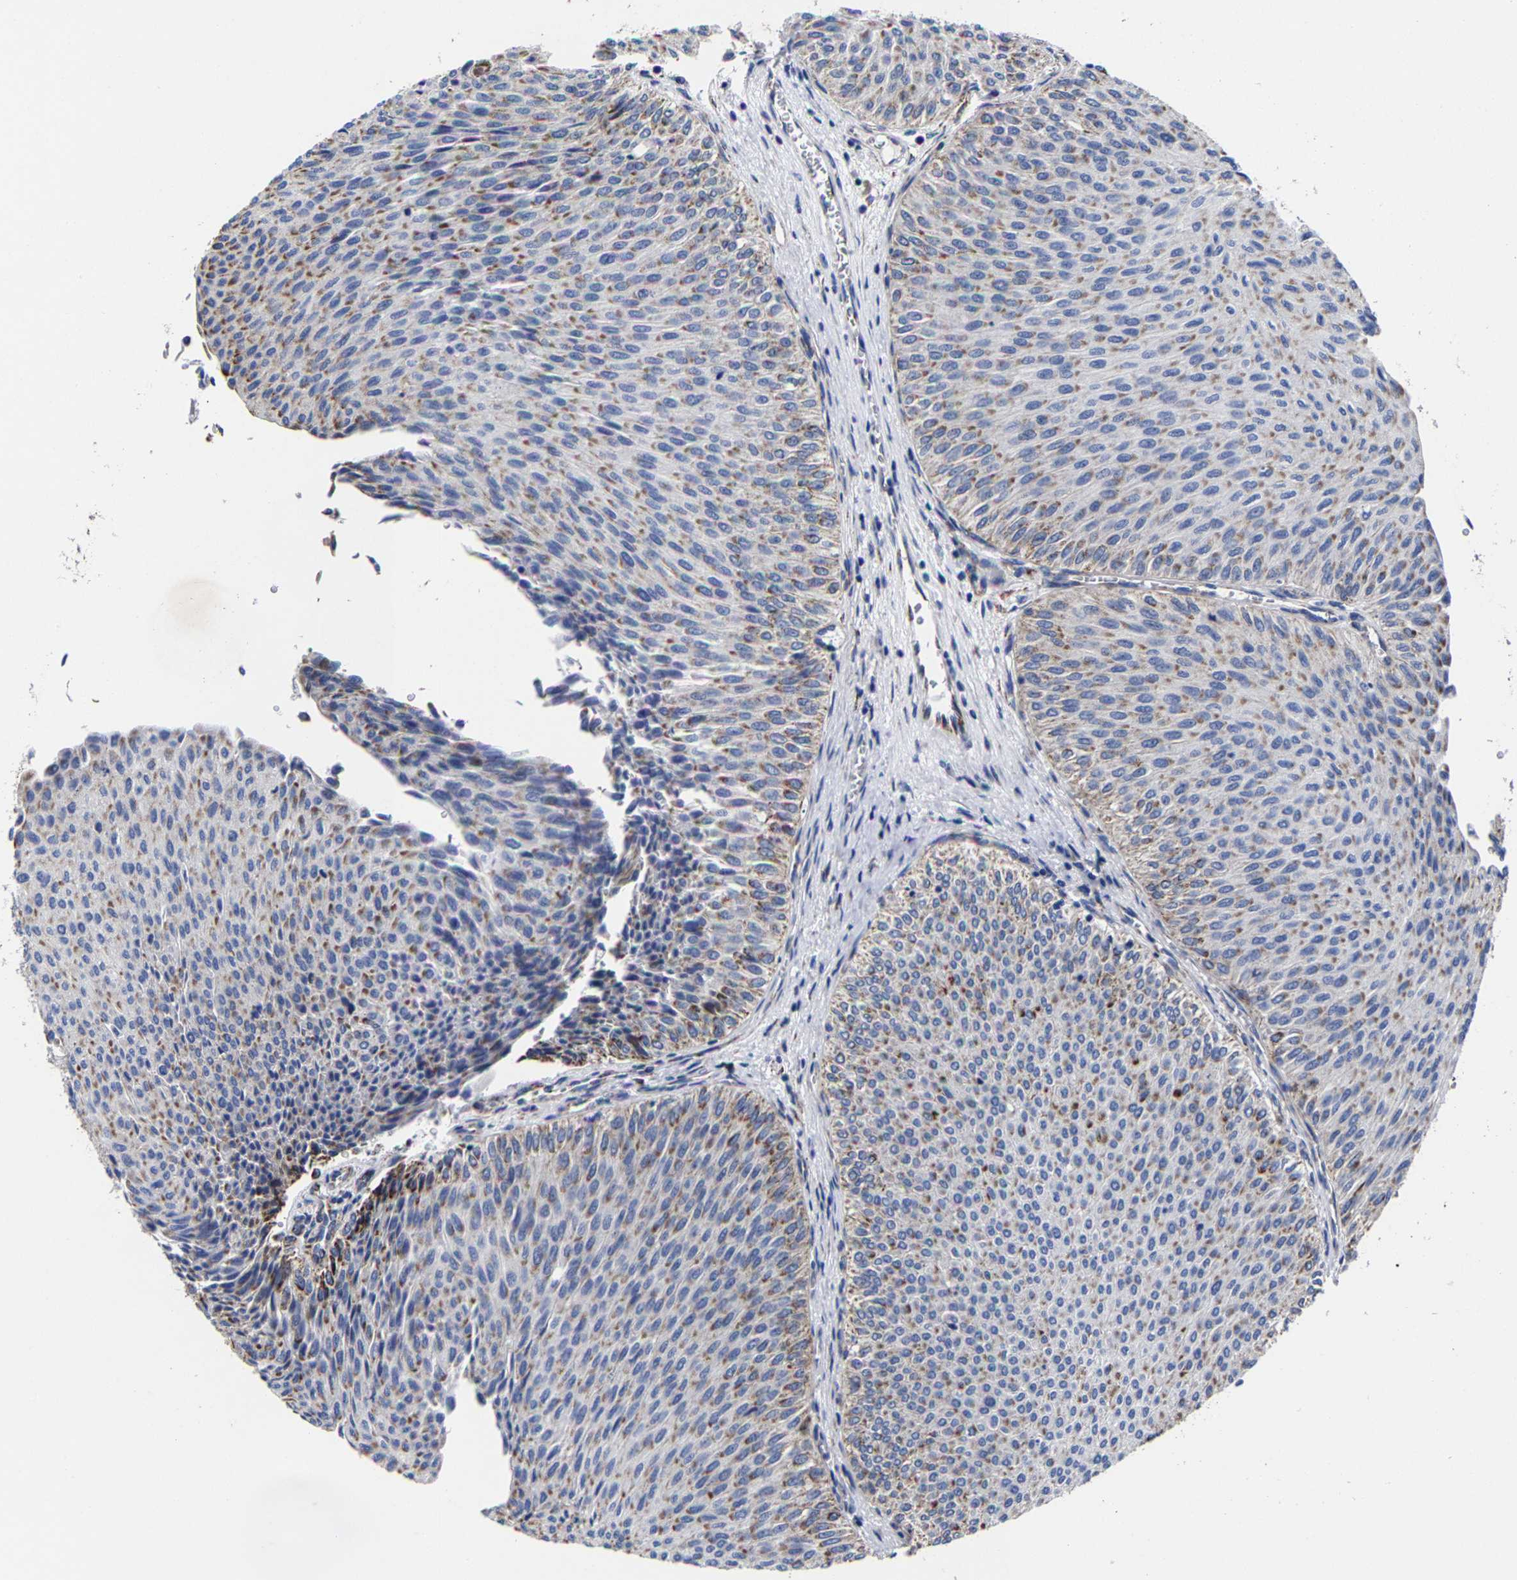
{"staining": {"intensity": "moderate", "quantity": "25%-75%", "location": "cytoplasmic/membranous"}, "tissue": "urothelial cancer", "cell_type": "Tumor cells", "image_type": "cancer", "snomed": [{"axis": "morphology", "description": "Urothelial carcinoma, Low grade"}, {"axis": "topography", "description": "Urinary bladder"}], "caption": "Immunohistochemical staining of urothelial carcinoma (low-grade) shows medium levels of moderate cytoplasmic/membranous expression in approximately 25%-75% of tumor cells. Using DAB (brown) and hematoxylin (blue) stains, captured at high magnification using brightfield microscopy.", "gene": "AASS", "patient": {"sex": "male", "age": 78}}